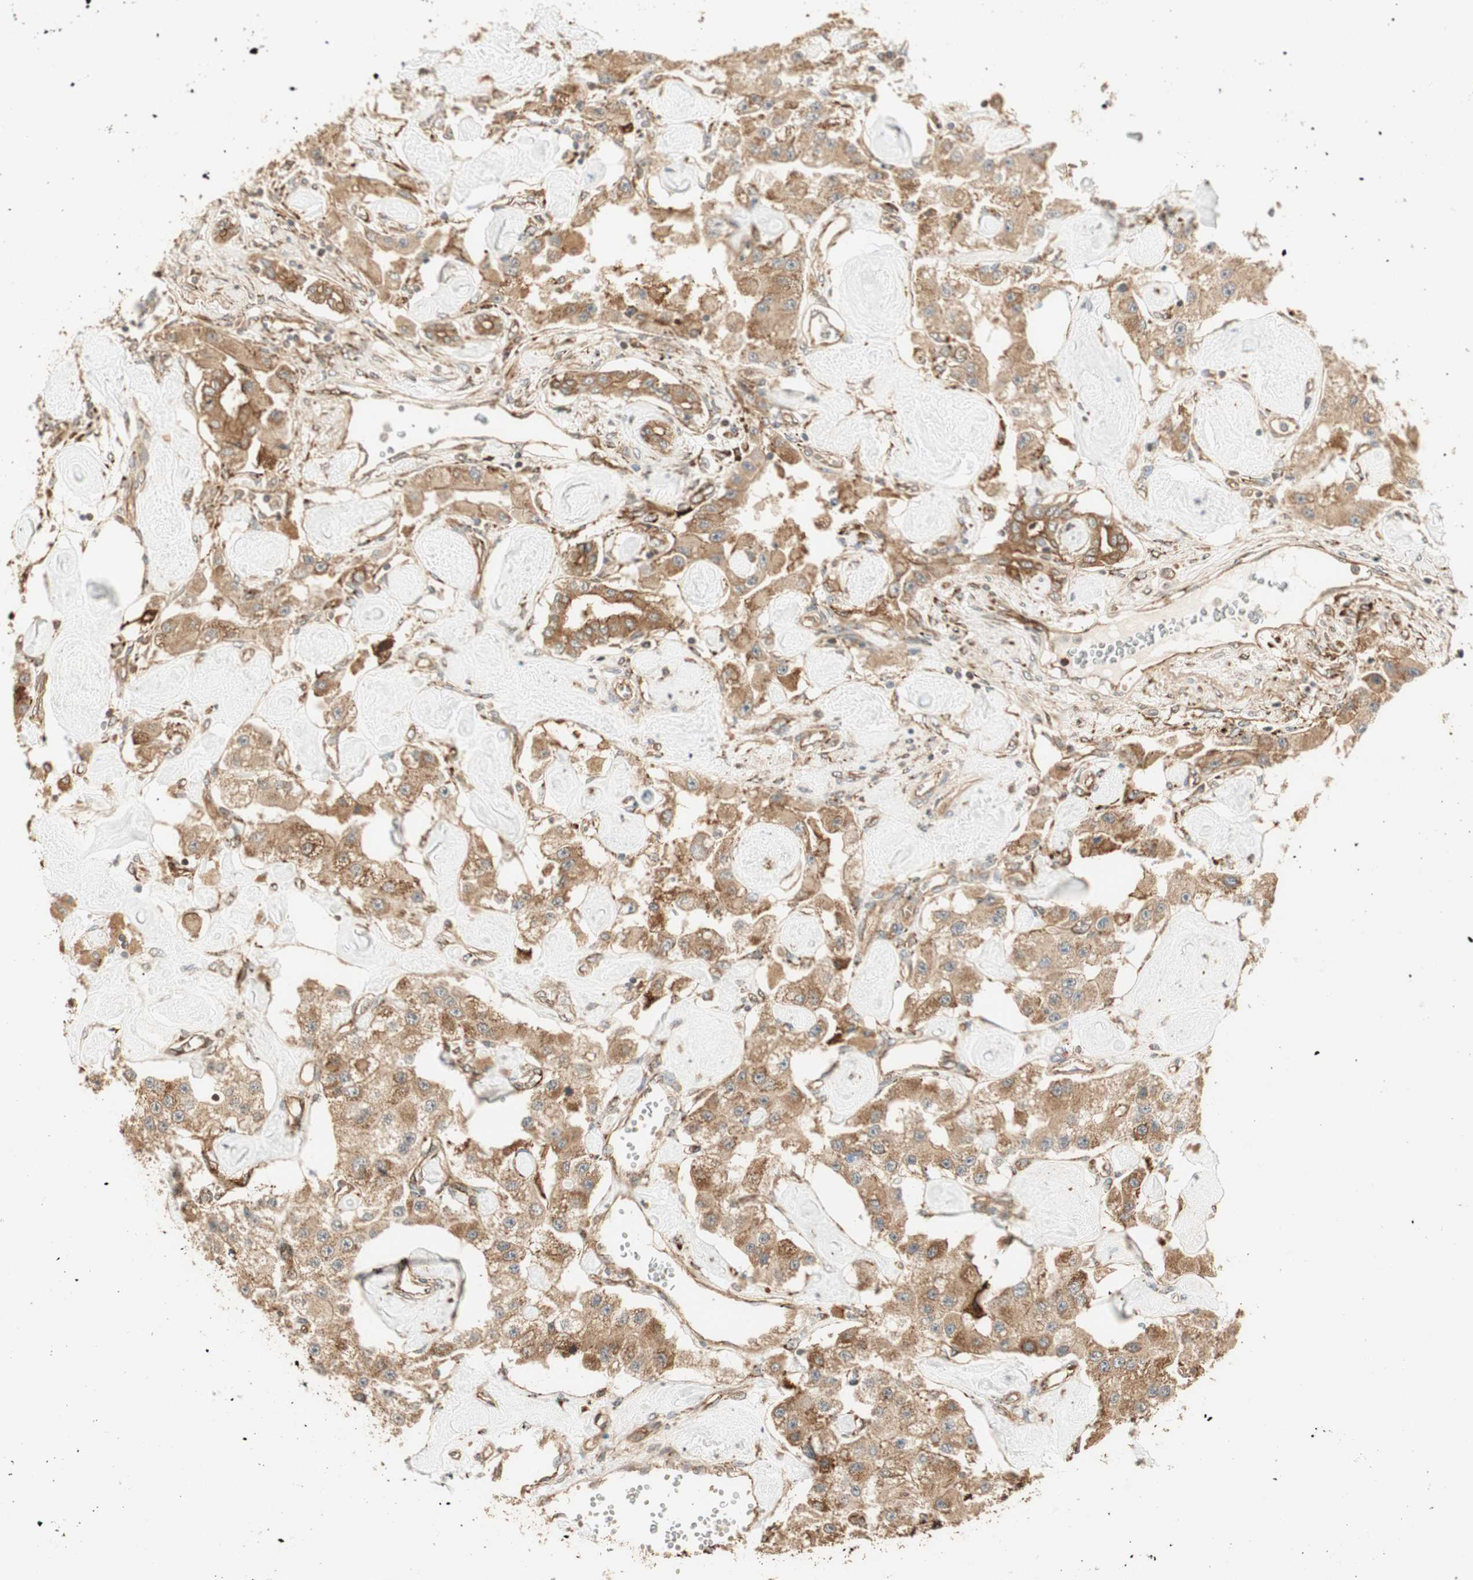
{"staining": {"intensity": "moderate", "quantity": ">75%", "location": "cytoplasmic/membranous"}, "tissue": "carcinoid", "cell_type": "Tumor cells", "image_type": "cancer", "snomed": [{"axis": "morphology", "description": "Carcinoid, malignant, NOS"}, {"axis": "topography", "description": "Pancreas"}], "caption": "IHC photomicrograph of human carcinoid stained for a protein (brown), which reveals medium levels of moderate cytoplasmic/membranous expression in approximately >75% of tumor cells.", "gene": "P4HA1", "patient": {"sex": "male", "age": 41}}